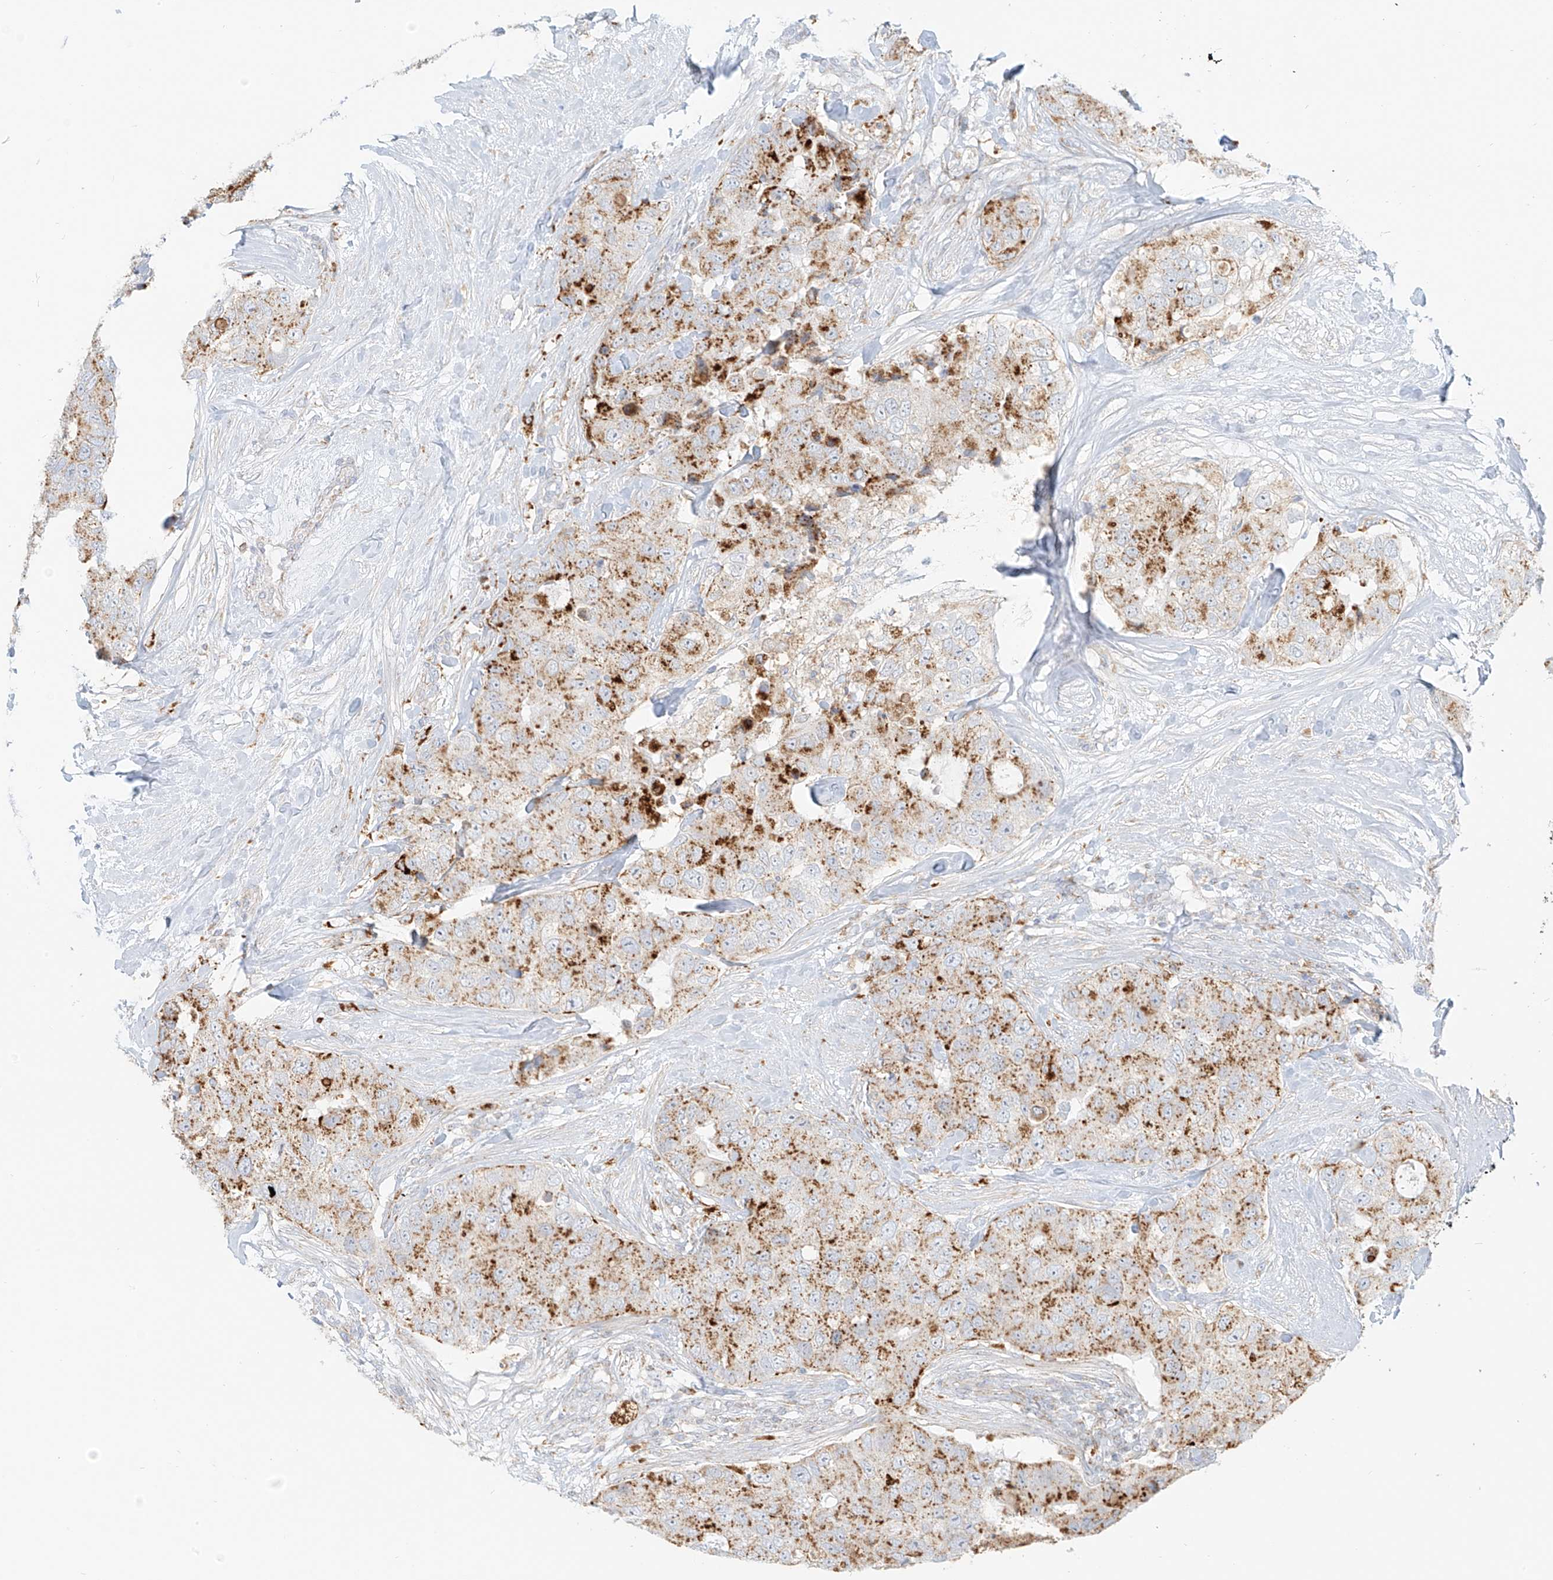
{"staining": {"intensity": "moderate", "quantity": ">75%", "location": "cytoplasmic/membranous"}, "tissue": "breast cancer", "cell_type": "Tumor cells", "image_type": "cancer", "snomed": [{"axis": "morphology", "description": "Duct carcinoma"}, {"axis": "topography", "description": "Breast"}], "caption": "Immunohistochemistry (IHC) (DAB (3,3'-diaminobenzidine)) staining of human infiltrating ductal carcinoma (breast) shows moderate cytoplasmic/membranous protein staining in approximately >75% of tumor cells. (brown staining indicates protein expression, while blue staining denotes nuclei).", "gene": "SLC35F6", "patient": {"sex": "female", "age": 62}}